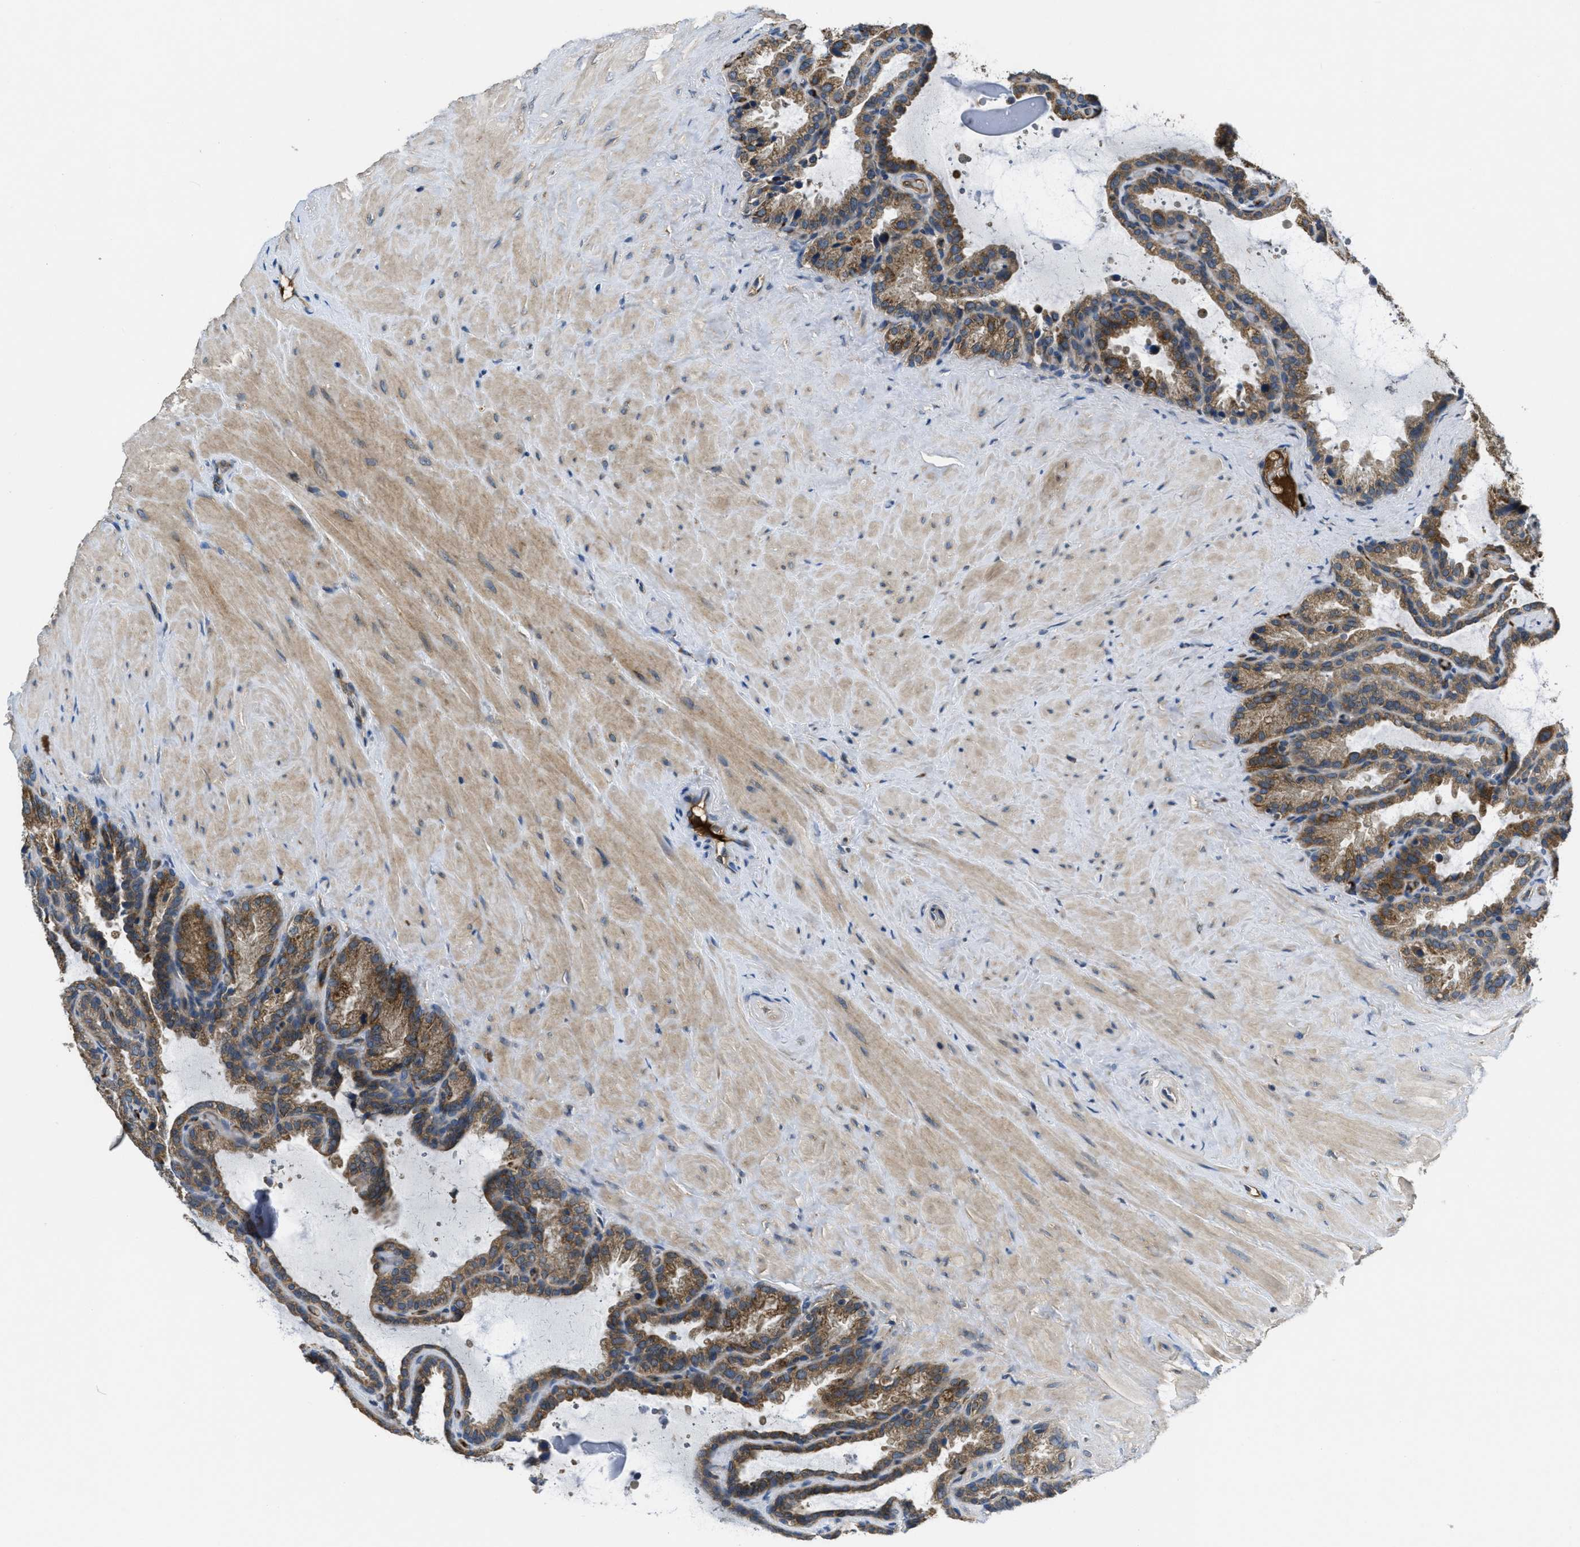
{"staining": {"intensity": "moderate", "quantity": ">75%", "location": "cytoplasmic/membranous"}, "tissue": "seminal vesicle", "cell_type": "Glandular cells", "image_type": "normal", "snomed": [{"axis": "morphology", "description": "Normal tissue, NOS"}, {"axis": "topography", "description": "Seminal veicle"}], "caption": "Immunohistochemical staining of normal human seminal vesicle reveals >75% levels of moderate cytoplasmic/membranous protein staining in about >75% of glandular cells.", "gene": "GALK1", "patient": {"sex": "male", "age": 46}}